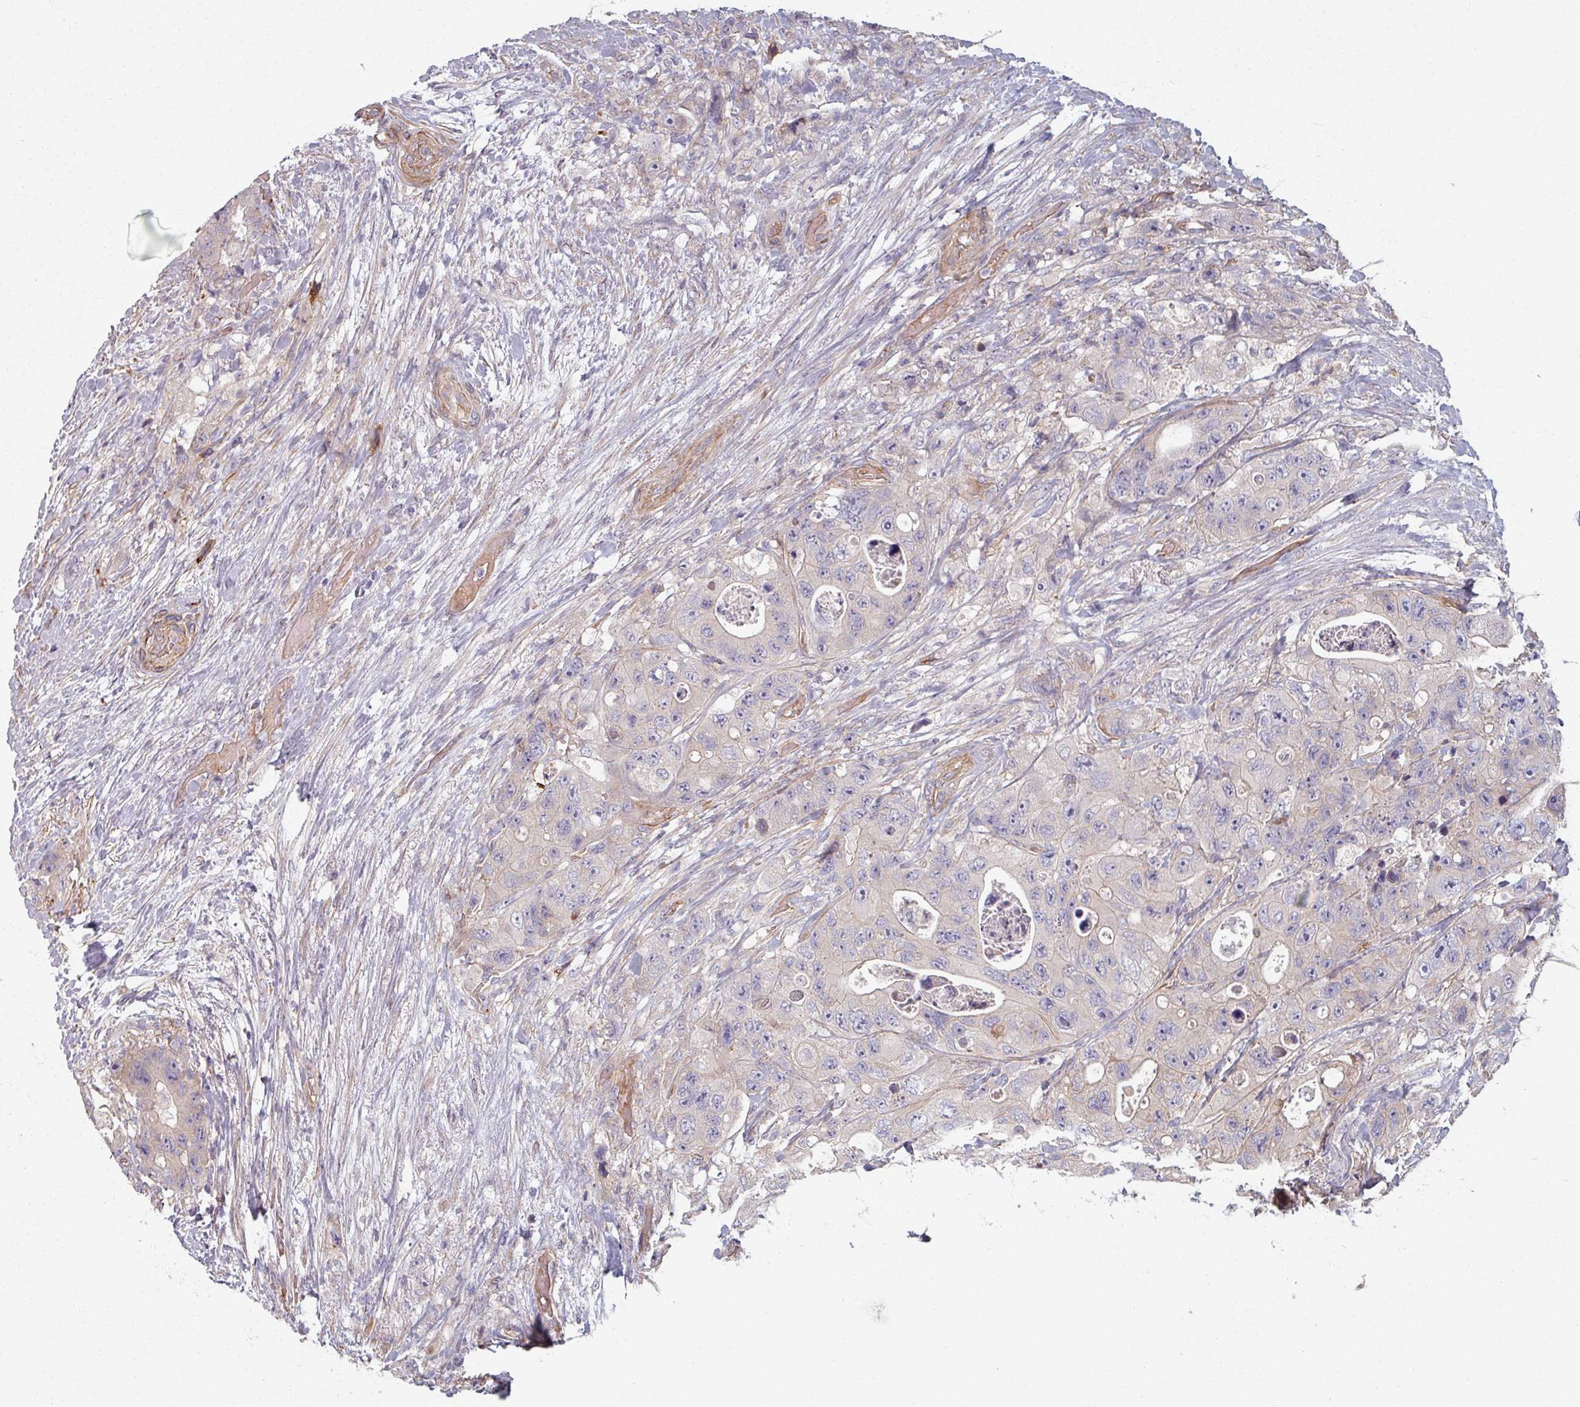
{"staining": {"intensity": "negative", "quantity": "none", "location": "none"}, "tissue": "colorectal cancer", "cell_type": "Tumor cells", "image_type": "cancer", "snomed": [{"axis": "morphology", "description": "Adenocarcinoma, NOS"}, {"axis": "topography", "description": "Colon"}], "caption": "Photomicrograph shows no significant protein positivity in tumor cells of colorectal cancer (adenocarcinoma).", "gene": "C4BPB", "patient": {"sex": "female", "age": 46}}